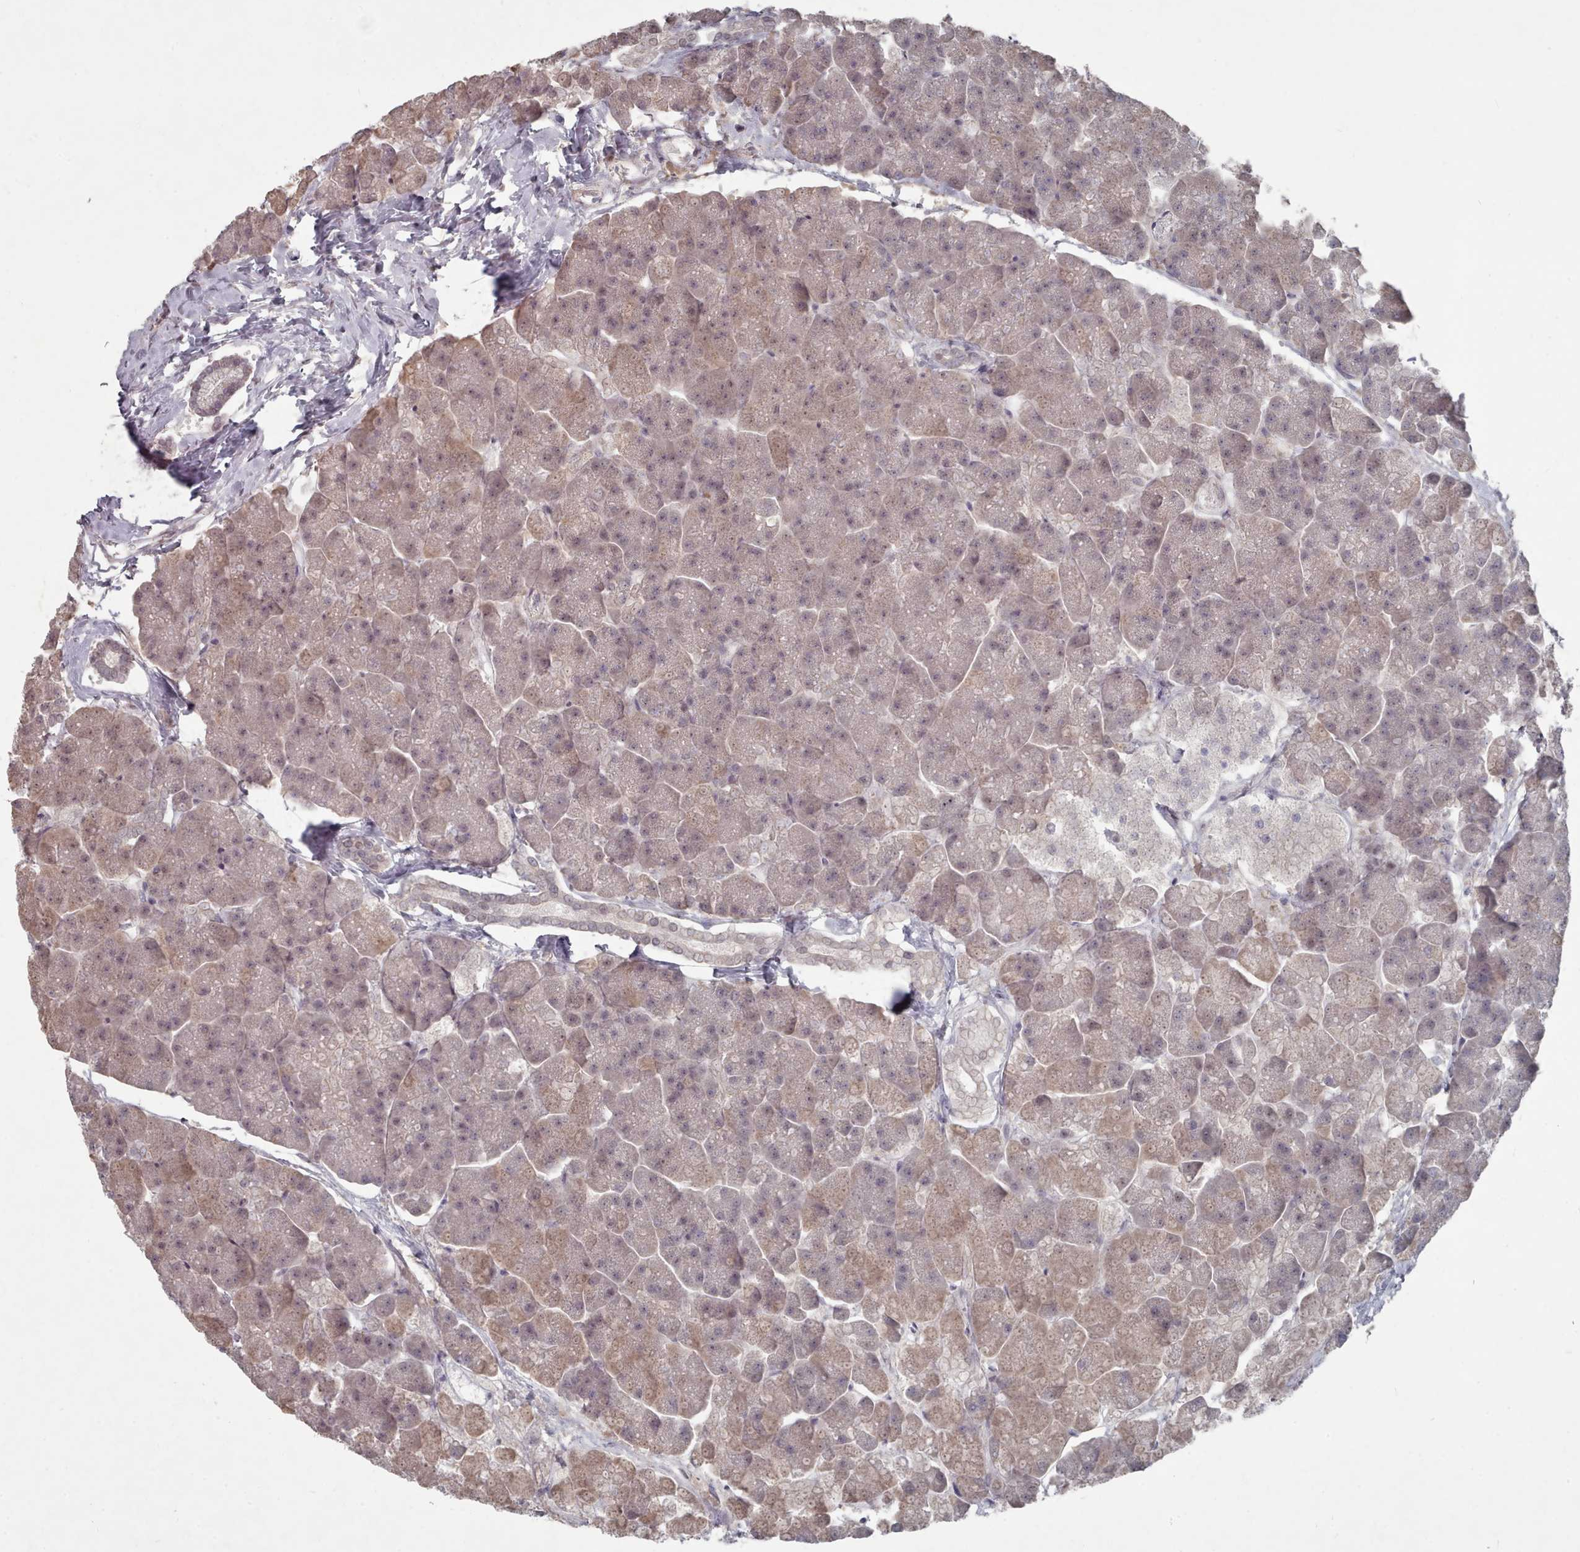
{"staining": {"intensity": "weak", "quantity": "25%-75%", "location": "cytoplasmic/membranous,nuclear"}, "tissue": "pancreas", "cell_type": "Exocrine glandular cells", "image_type": "normal", "snomed": [{"axis": "morphology", "description": "Normal tissue, NOS"}, {"axis": "topography", "description": "Pancreas"}, {"axis": "topography", "description": "Peripheral nerve tissue"}], "caption": "Protein staining of unremarkable pancreas exhibits weak cytoplasmic/membranous,nuclear staining in approximately 25%-75% of exocrine glandular cells. (DAB (3,3'-diaminobenzidine) IHC with brightfield microscopy, high magnification).", "gene": "COL8A2", "patient": {"sex": "male", "age": 54}}